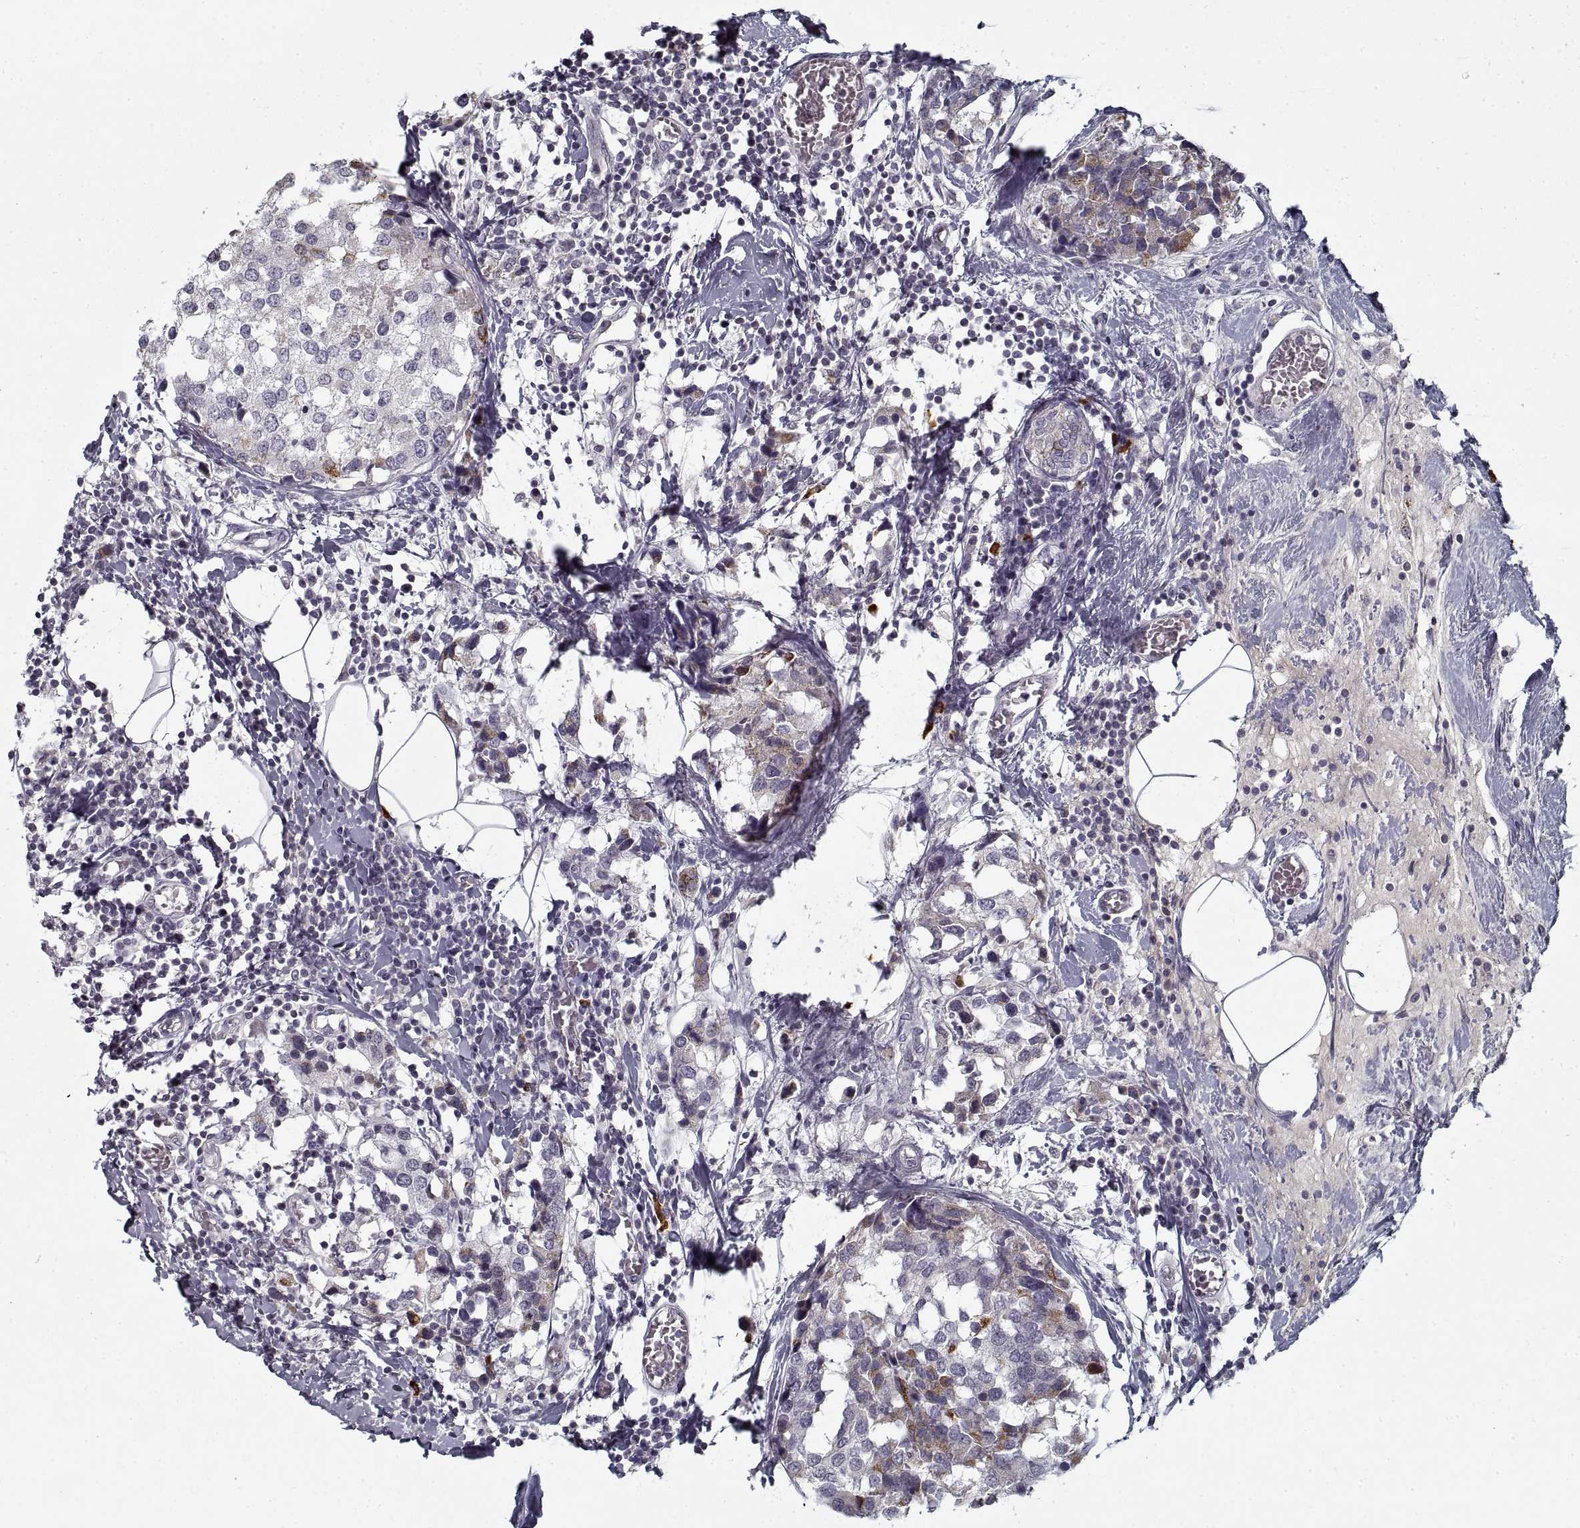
{"staining": {"intensity": "moderate", "quantity": "<25%", "location": "cytoplasmic/membranous"}, "tissue": "breast cancer", "cell_type": "Tumor cells", "image_type": "cancer", "snomed": [{"axis": "morphology", "description": "Lobular carcinoma"}, {"axis": "topography", "description": "Breast"}], "caption": "IHC histopathology image of human breast cancer stained for a protein (brown), which reveals low levels of moderate cytoplasmic/membranous expression in approximately <25% of tumor cells.", "gene": "GAD2", "patient": {"sex": "female", "age": 59}}